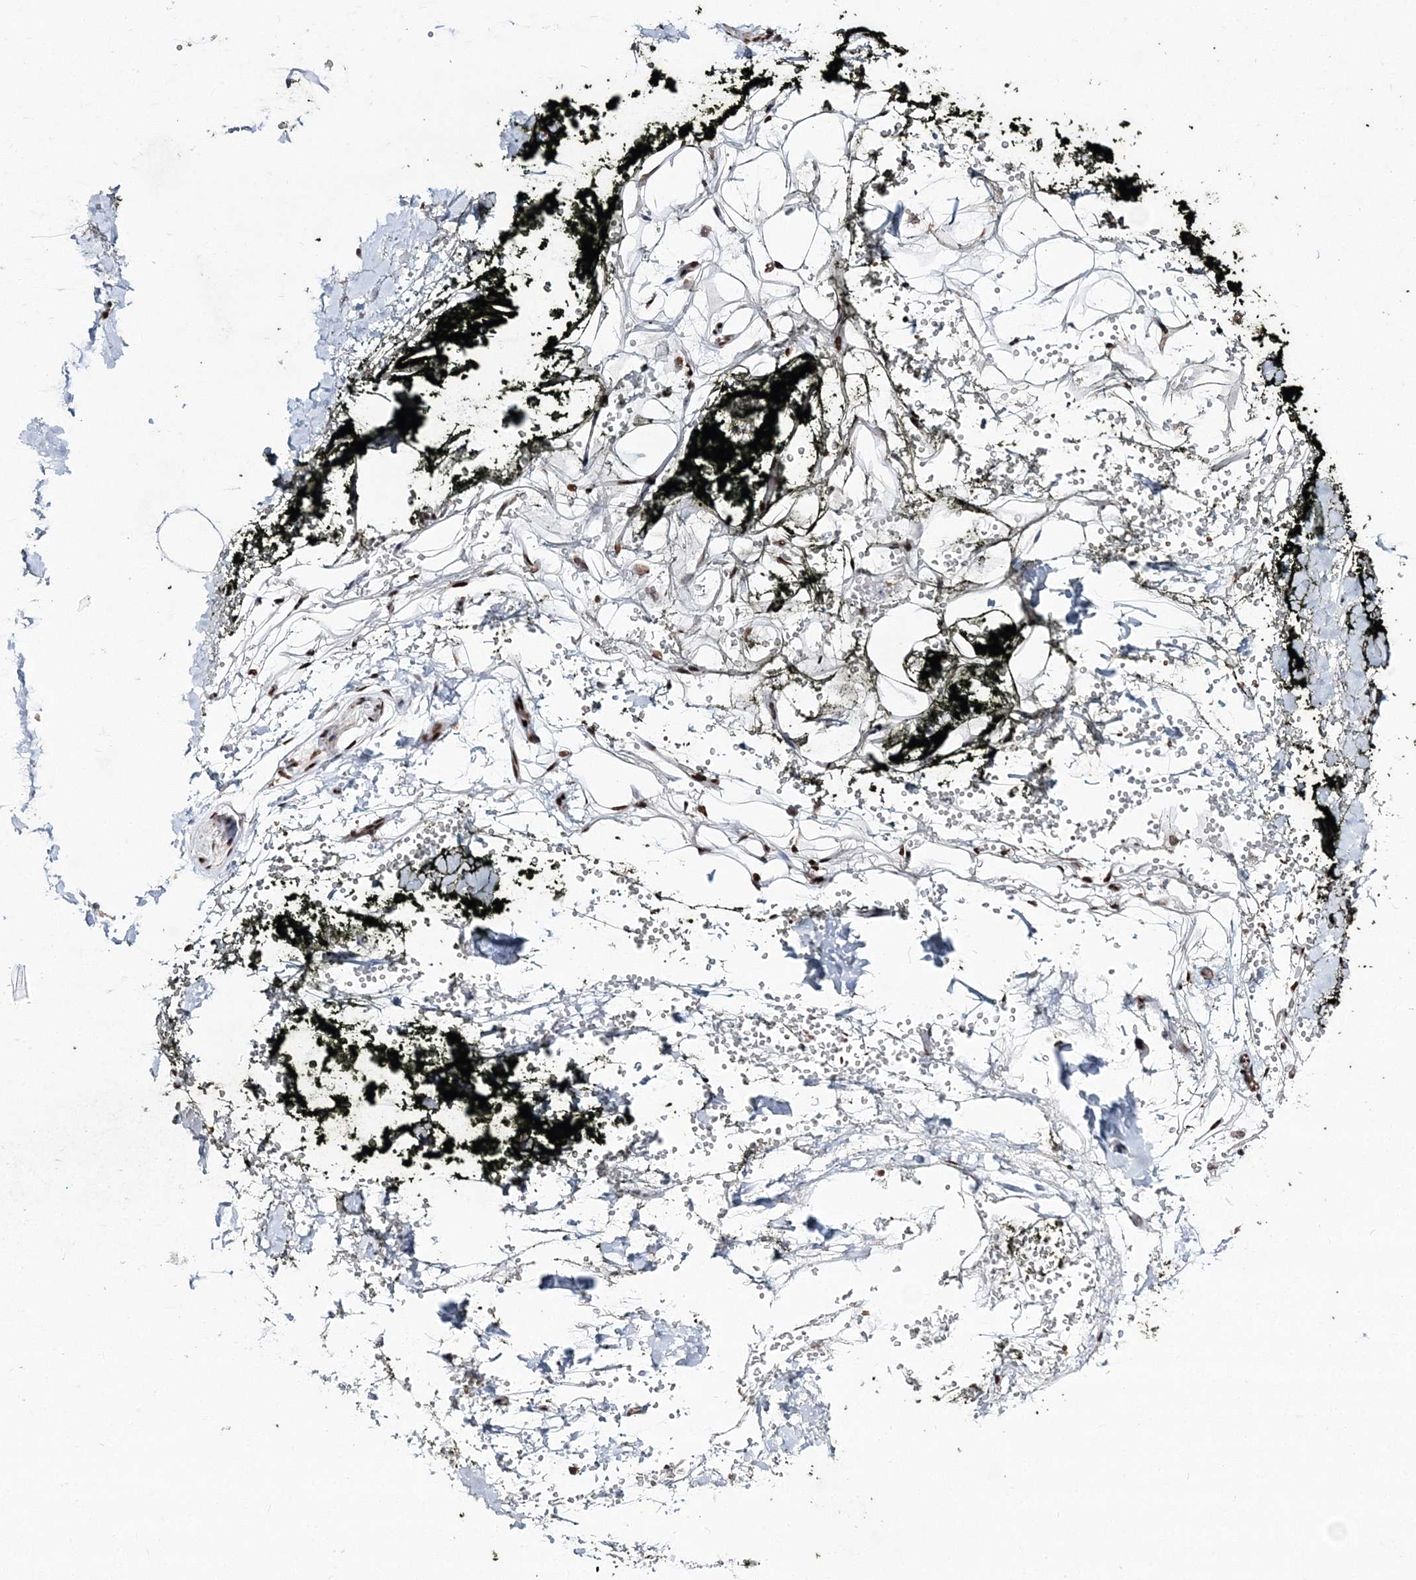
{"staining": {"intensity": "strong", "quantity": ">75%", "location": "nuclear"}, "tissue": "adipose tissue", "cell_type": "Adipocytes", "image_type": "normal", "snomed": [{"axis": "morphology", "description": "Normal tissue, NOS"}, {"axis": "morphology", "description": "Adenocarcinoma, NOS"}, {"axis": "topography", "description": "Pancreas"}, {"axis": "topography", "description": "Peripheral nerve tissue"}], "caption": "Immunohistochemistry of benign adipose tissue shows high levels of strong nuclear expression in approximately >75% of adipocytes. The protein is stained brown, and the nuclei are stained in blue (DAB (3,3'-diaminobenzidine) IHC with brightfield microscopy, high magnification).", "gene": "ENSG00000290315", "patient": {"sex": "male", "age": 59}}